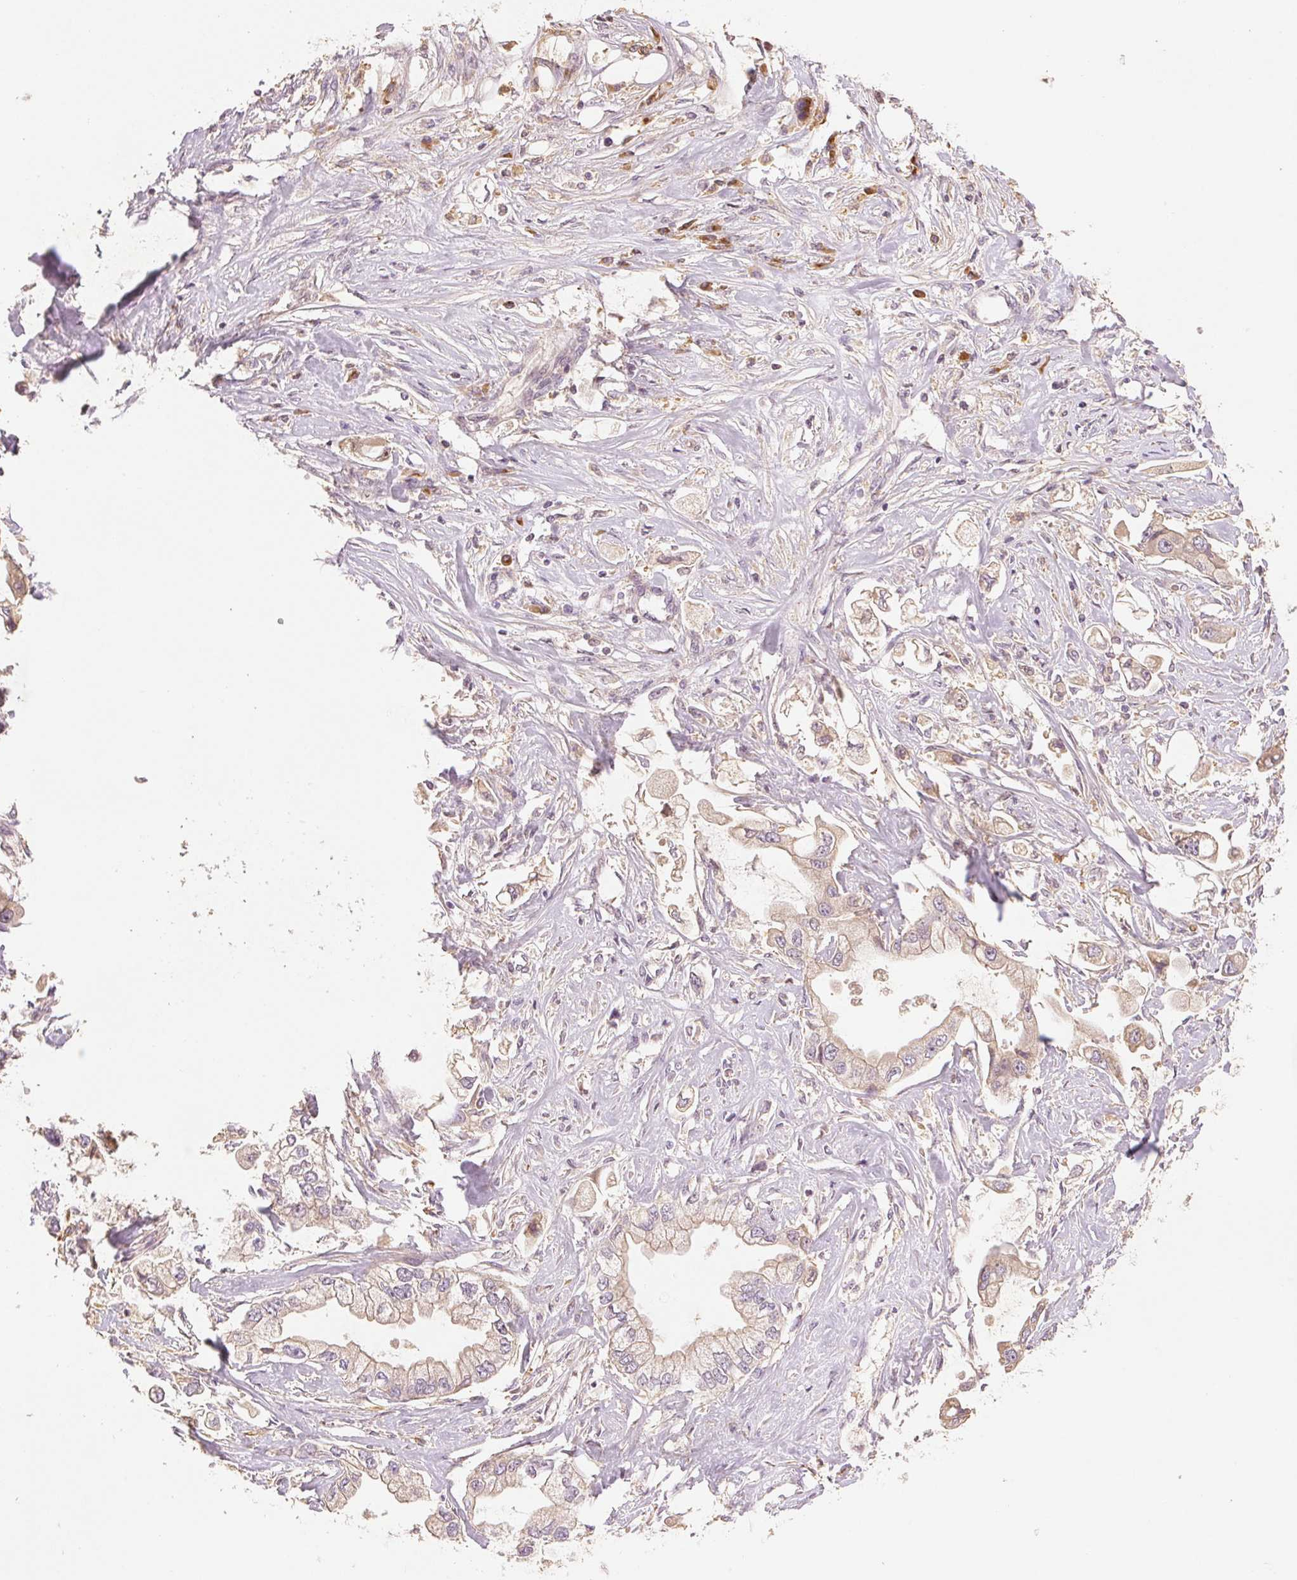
{"staining": {"intensity": "weak", "quantity": "25%-75%", "location": "cytoplasmic/membranous"}, "tissue": "stomach cancer", "cell_type": "Tumor cells", "image_type": "cancer", "snomed": [{"axis": "morphology", "description": "Adenocarcinoma, NOS"}, {"axis": "topography", "description": "Stomach"}], "caption": "Protein expression analysis of human stomach cancer (adenocarcinoma) reveals weak cytoplasmic/membranous staining in approximately 25%-75% of tumor cells.", "gene": "YIF1B", "patient": {"sex": "male", "age": 62}}